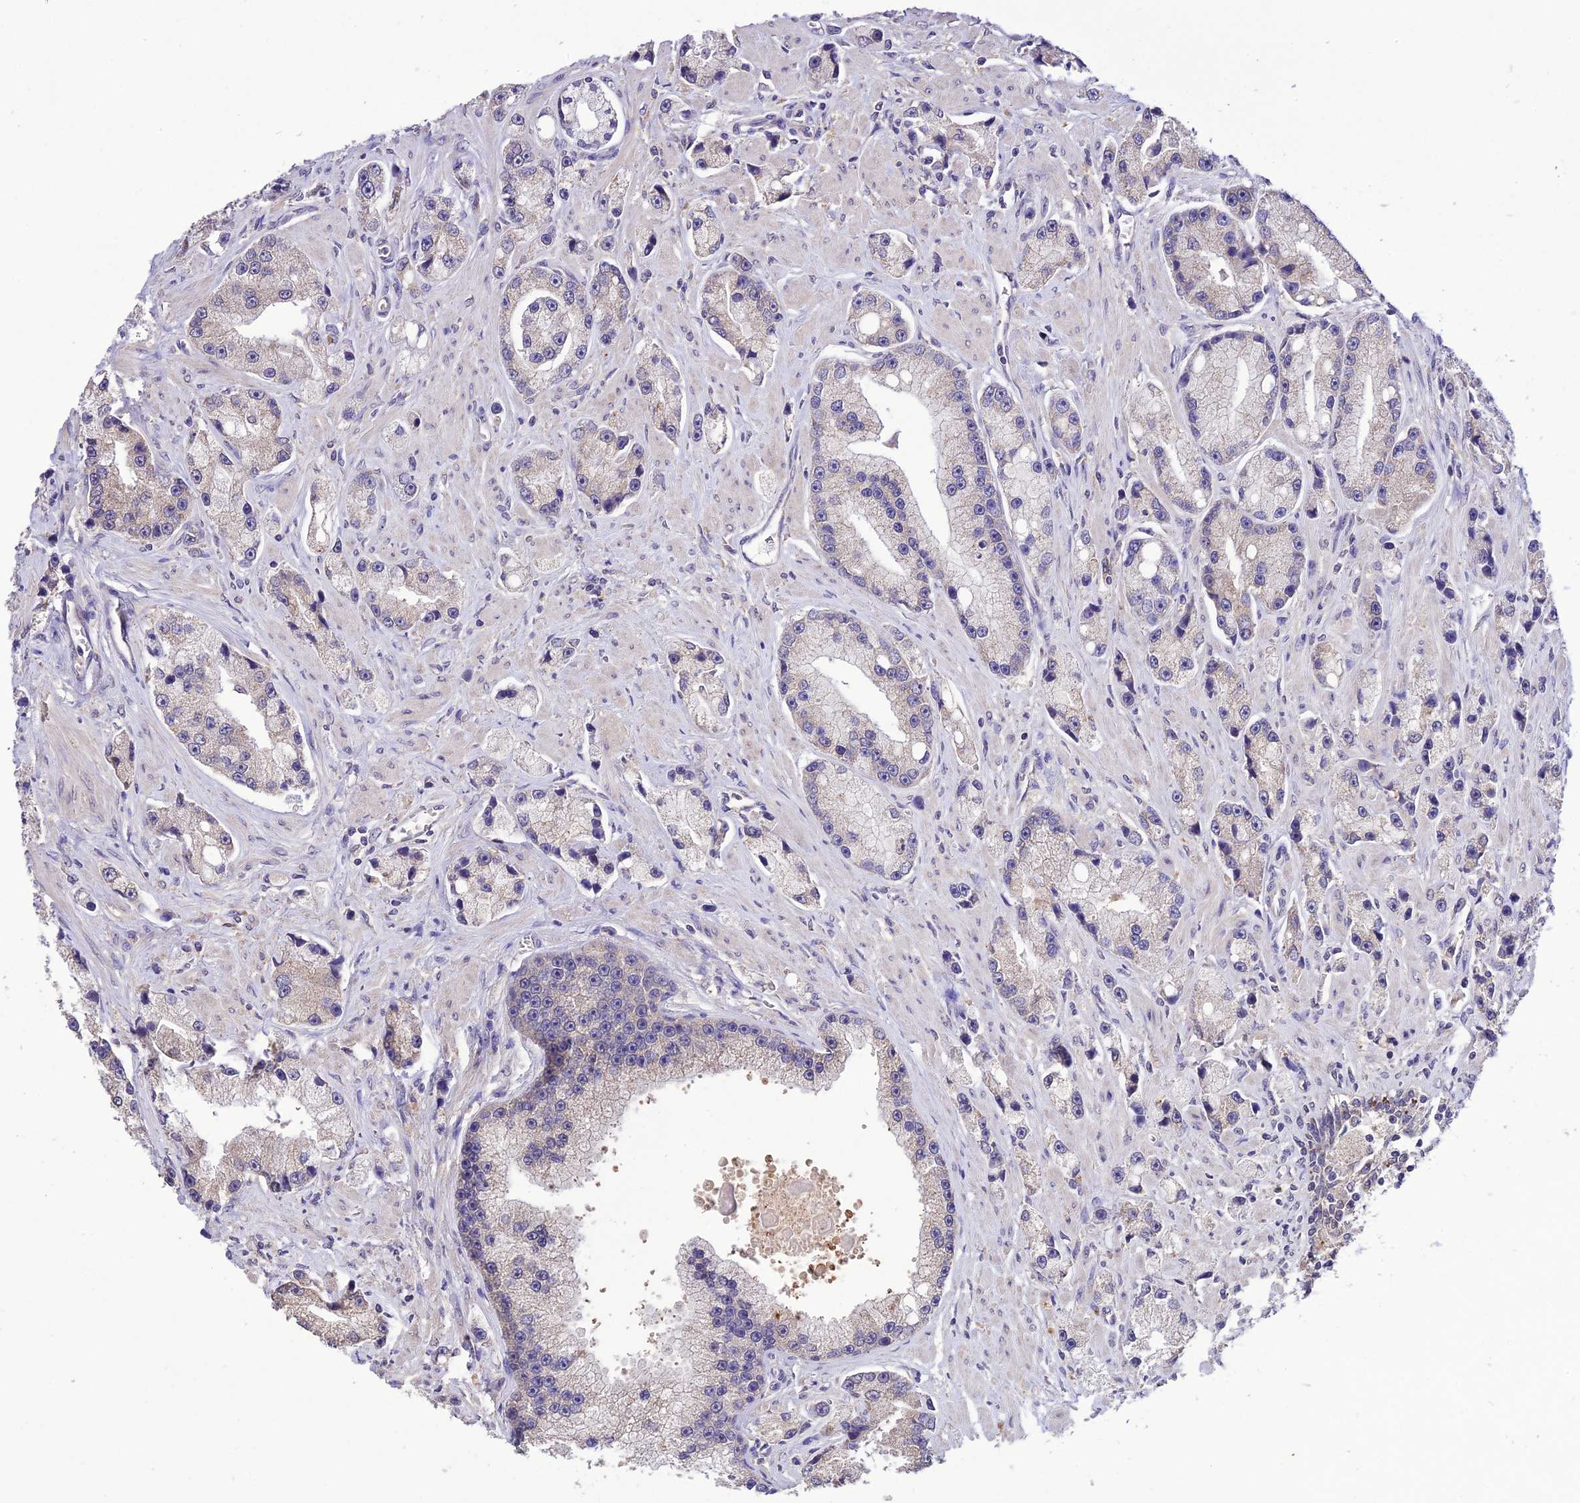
{"staining": {"intensity": "weak", "quantity": "<25%", "location": "cytoplasmic/membranous"}, "tissue": "prostate cancer", "cell_type": "Tumor cells", "image_type": "cancer", "snomed": [{"axis": "morphology", "description": "Adenocarcinoma, High grade"}, {"axis": "topography", "description": "Prostate"}], "caption": "Immunohistochemistry micrograph of neoplastic tissue: prostate cancer (high-grade adenocarcinoma) stained with DAB shows no significant protein expression in tumor cells.", "gene": "PGK1", "patient": {"sex": "male", "age": 74}}